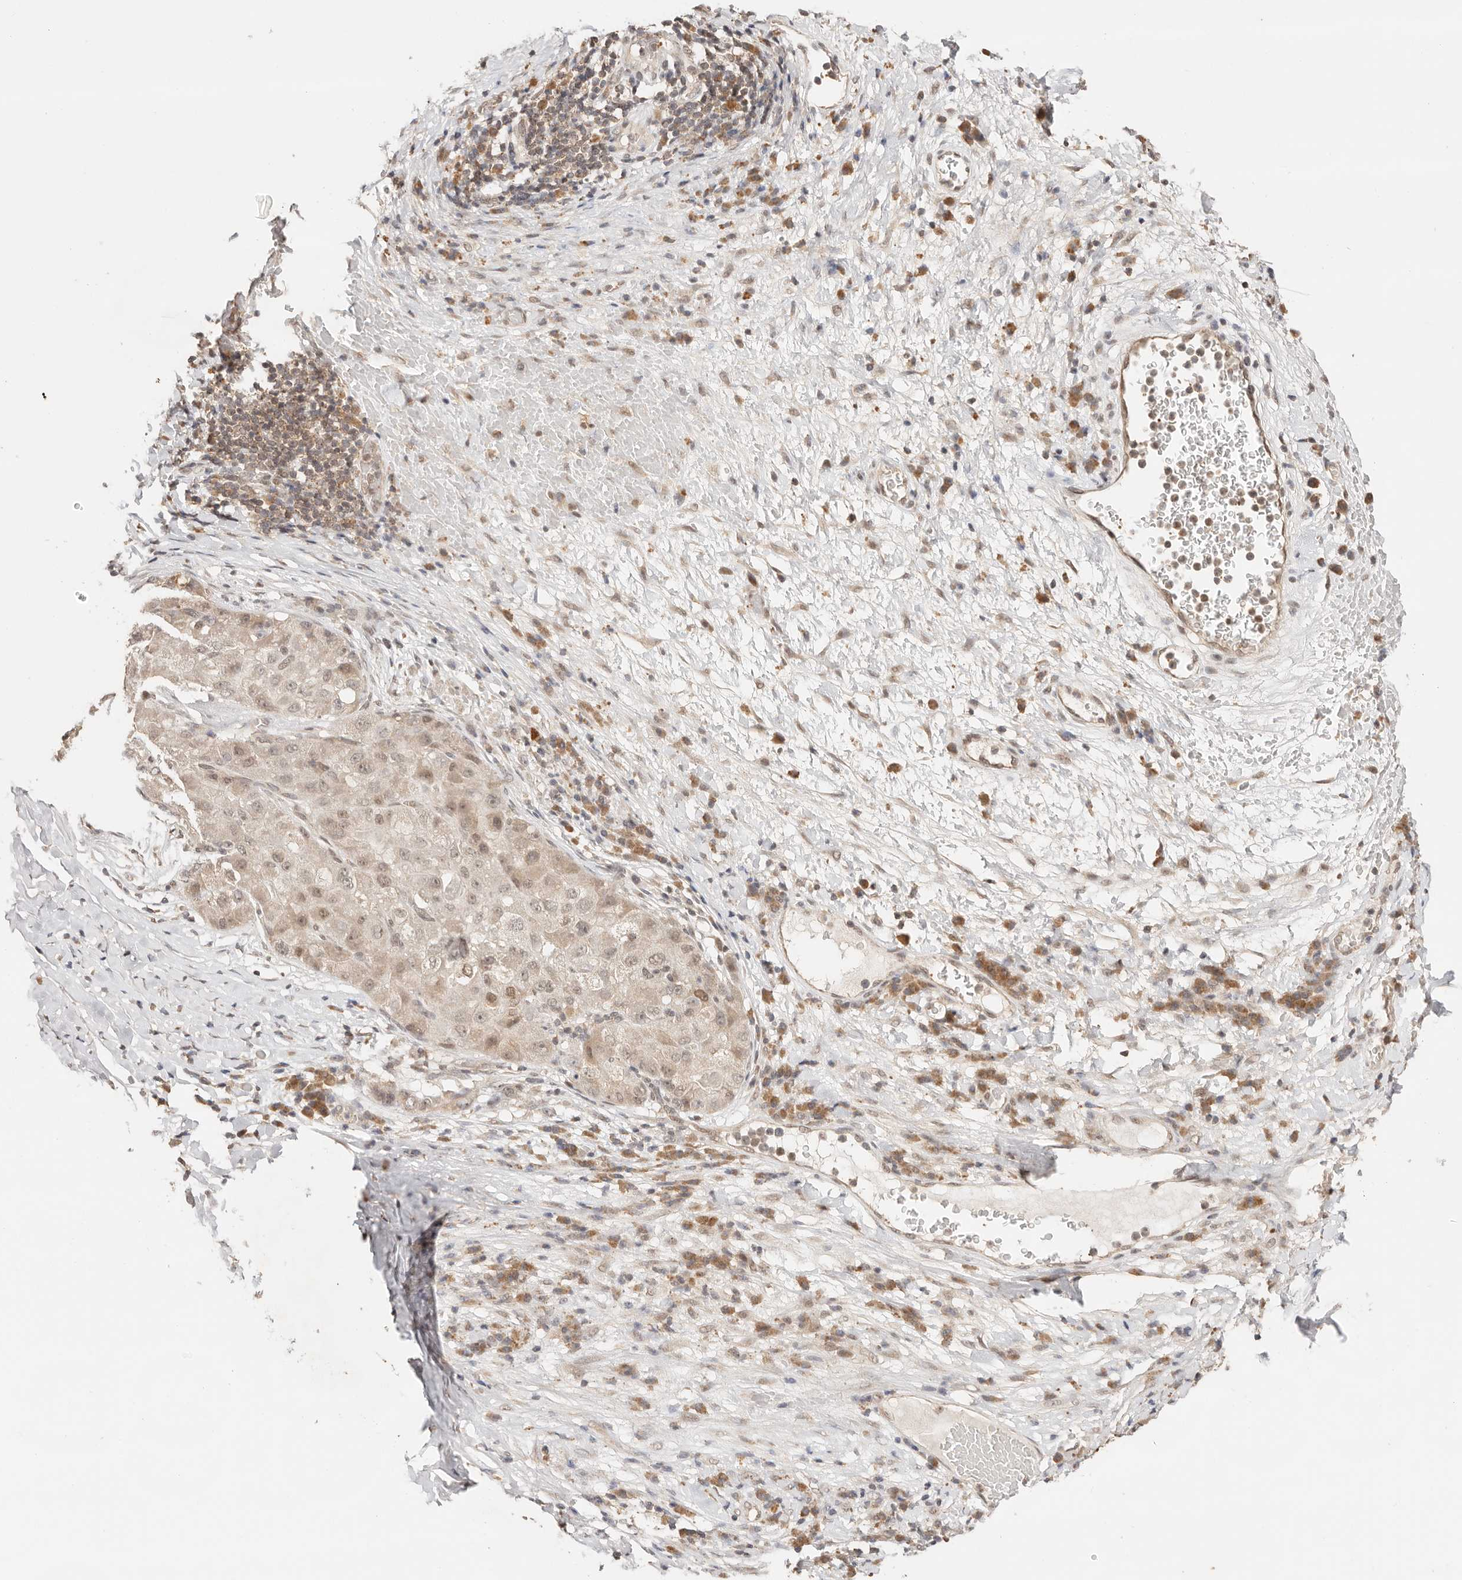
{"staining": {"intensity": "weak", "quantity": ">75%", "location": "nuclear"}, "tissue": "liver cancer", "cell_type": "Tumor cells", "image_type": "cancer", "snomed": [{"axis": "morphology", "description": "Carcinoma, Hepatocellular, NOS"}, {"axis": "topography", "description": "Liver"}], "caption": "Hepatocellular carcinoma (liver) tissue reveals weak nuclear expression in about >75% of tumor cells", "gene": "RFC3", "patient": {"sex": "male", "age": 80}}